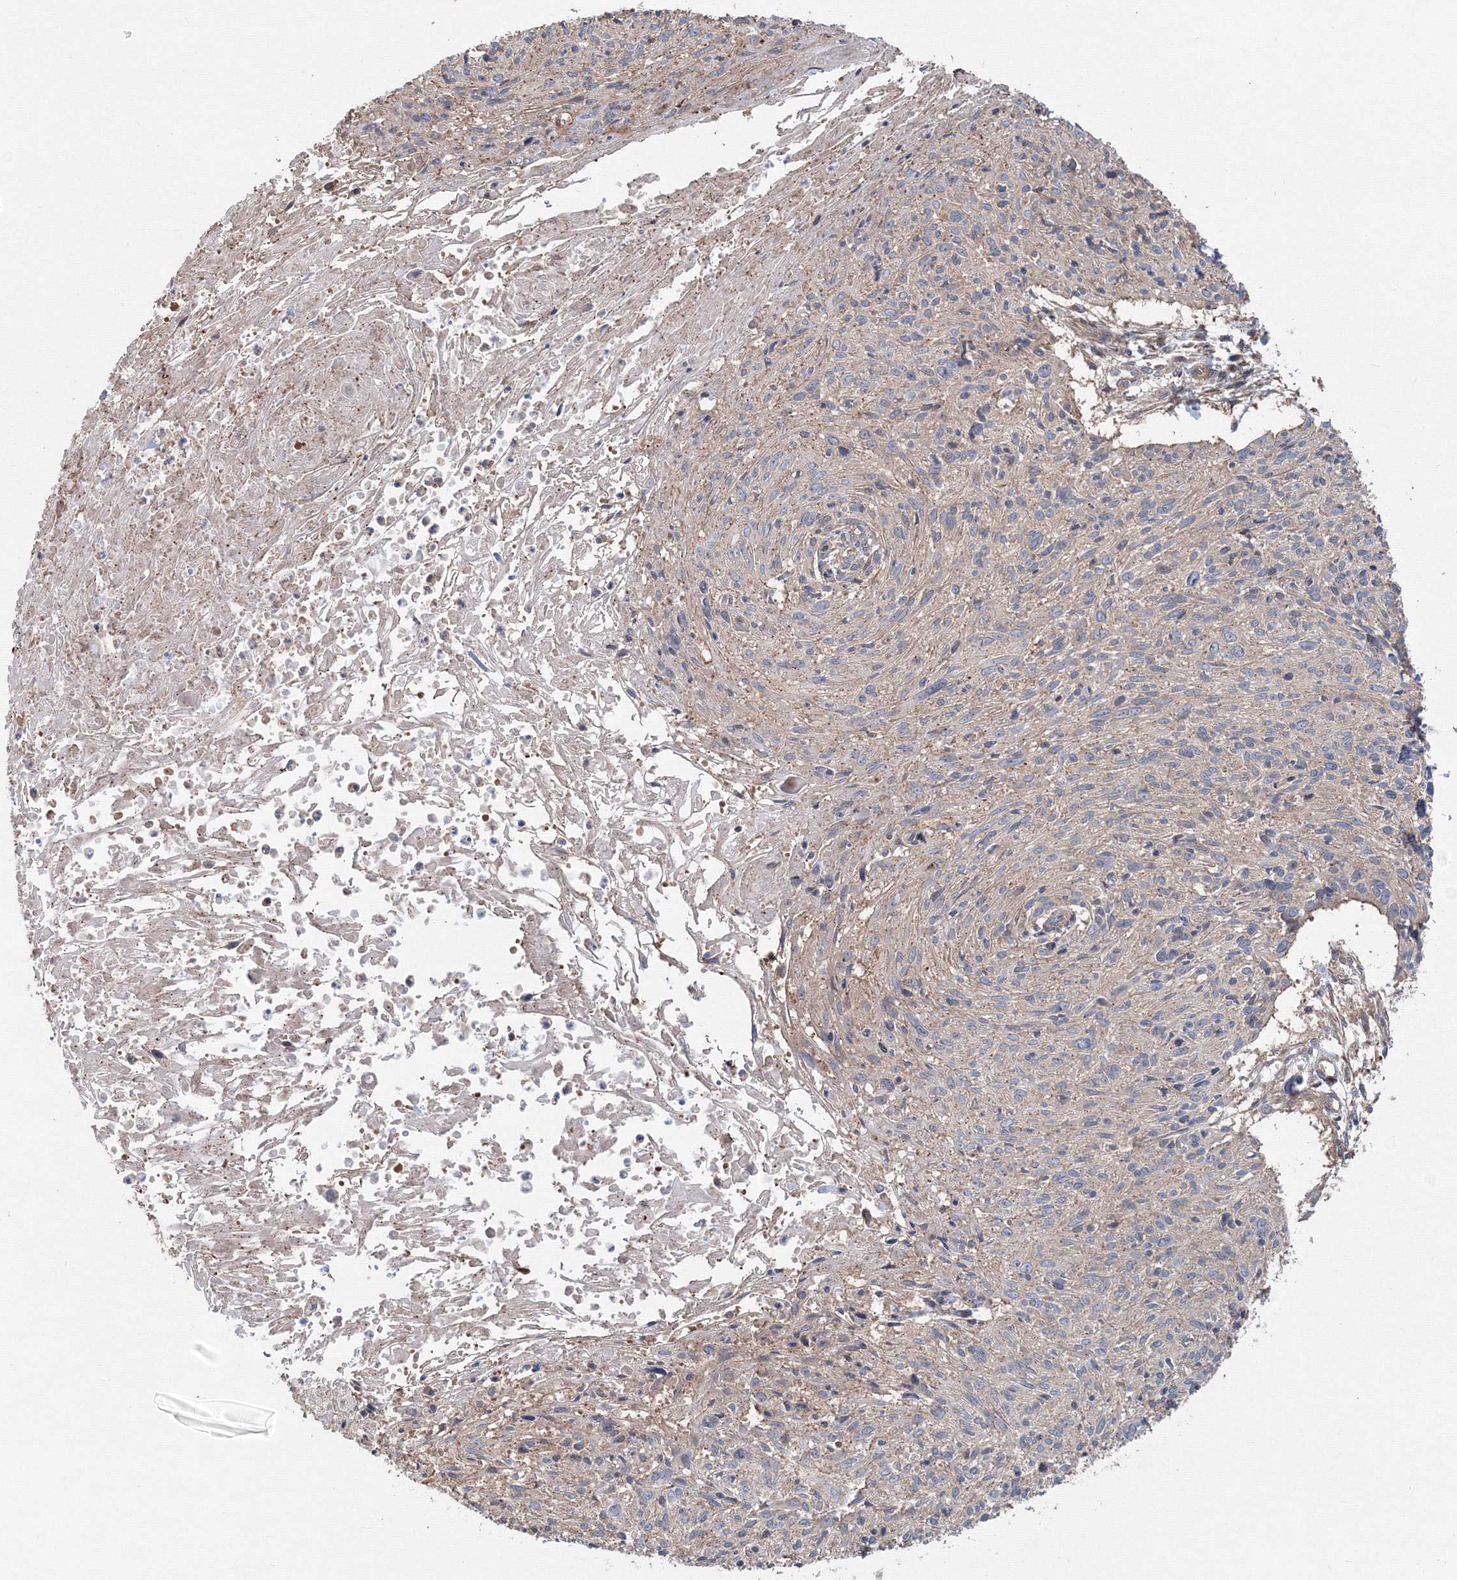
{"staining": {"intensity": "weak", "quantity": "<25%", "location": "cytoplasmic/membranous"}, "tissue": "cervical cancer", "cell_type": "Tumor cells", "image_type": "cancer", "snomed": [{"axis": "morphology", "description": "Squamous cell carcinoma, NOS"}, {"axis": "topography", "description": "Cervix"}], "caption": "Immunohistochemistry (IHC) photomicrograph of neoplastic tissue: human cervical cancer (squamous cell carcinoma) stained with DAB displays no significant protein expression in tumor cells.", "gene": "EXOC1", "patient": {"sex": "female", "age": 51}}